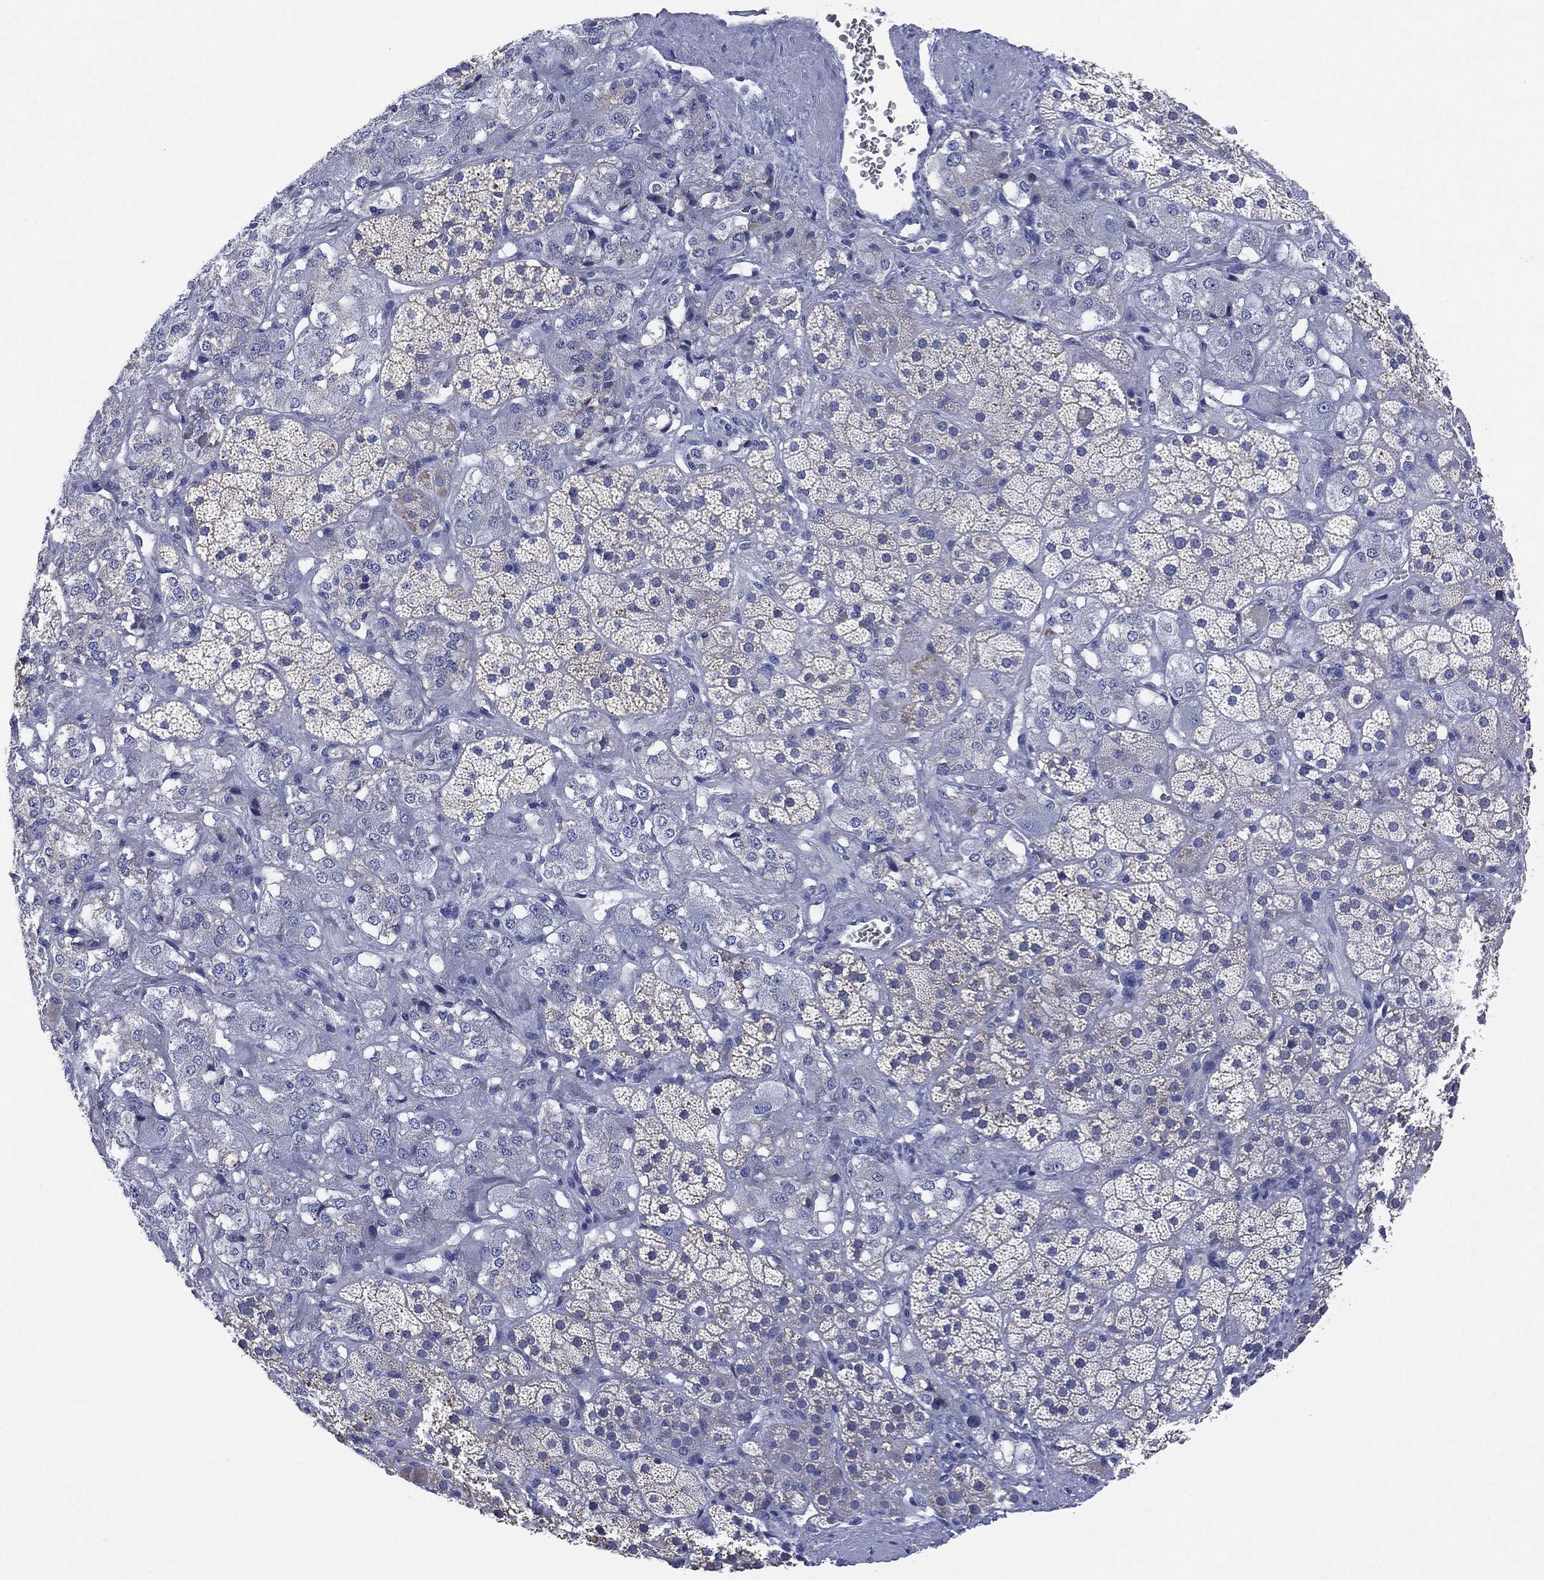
{"staining": {"intensity": "negative", "quantity": "none", "location": "none"}, "tissue": "adrenal gland", "cell_type": "Glandular cells", "image_type": "normal", "snomed": [{"axis": "morphology", "description": "Normal tissue, NOS"}, {"axis": "topography", "description": "Adrenal gland"}], "caption": "Glandular cells are negative for protein expression in unremarkable human adrenal gland. (DAB (3,3'-diaminobenzidine) immunohistochemistry (IHC) with hematoxylin counter stain).", "gene": "CHRNA3", "patient": {"sex": "male", "age": 57}}